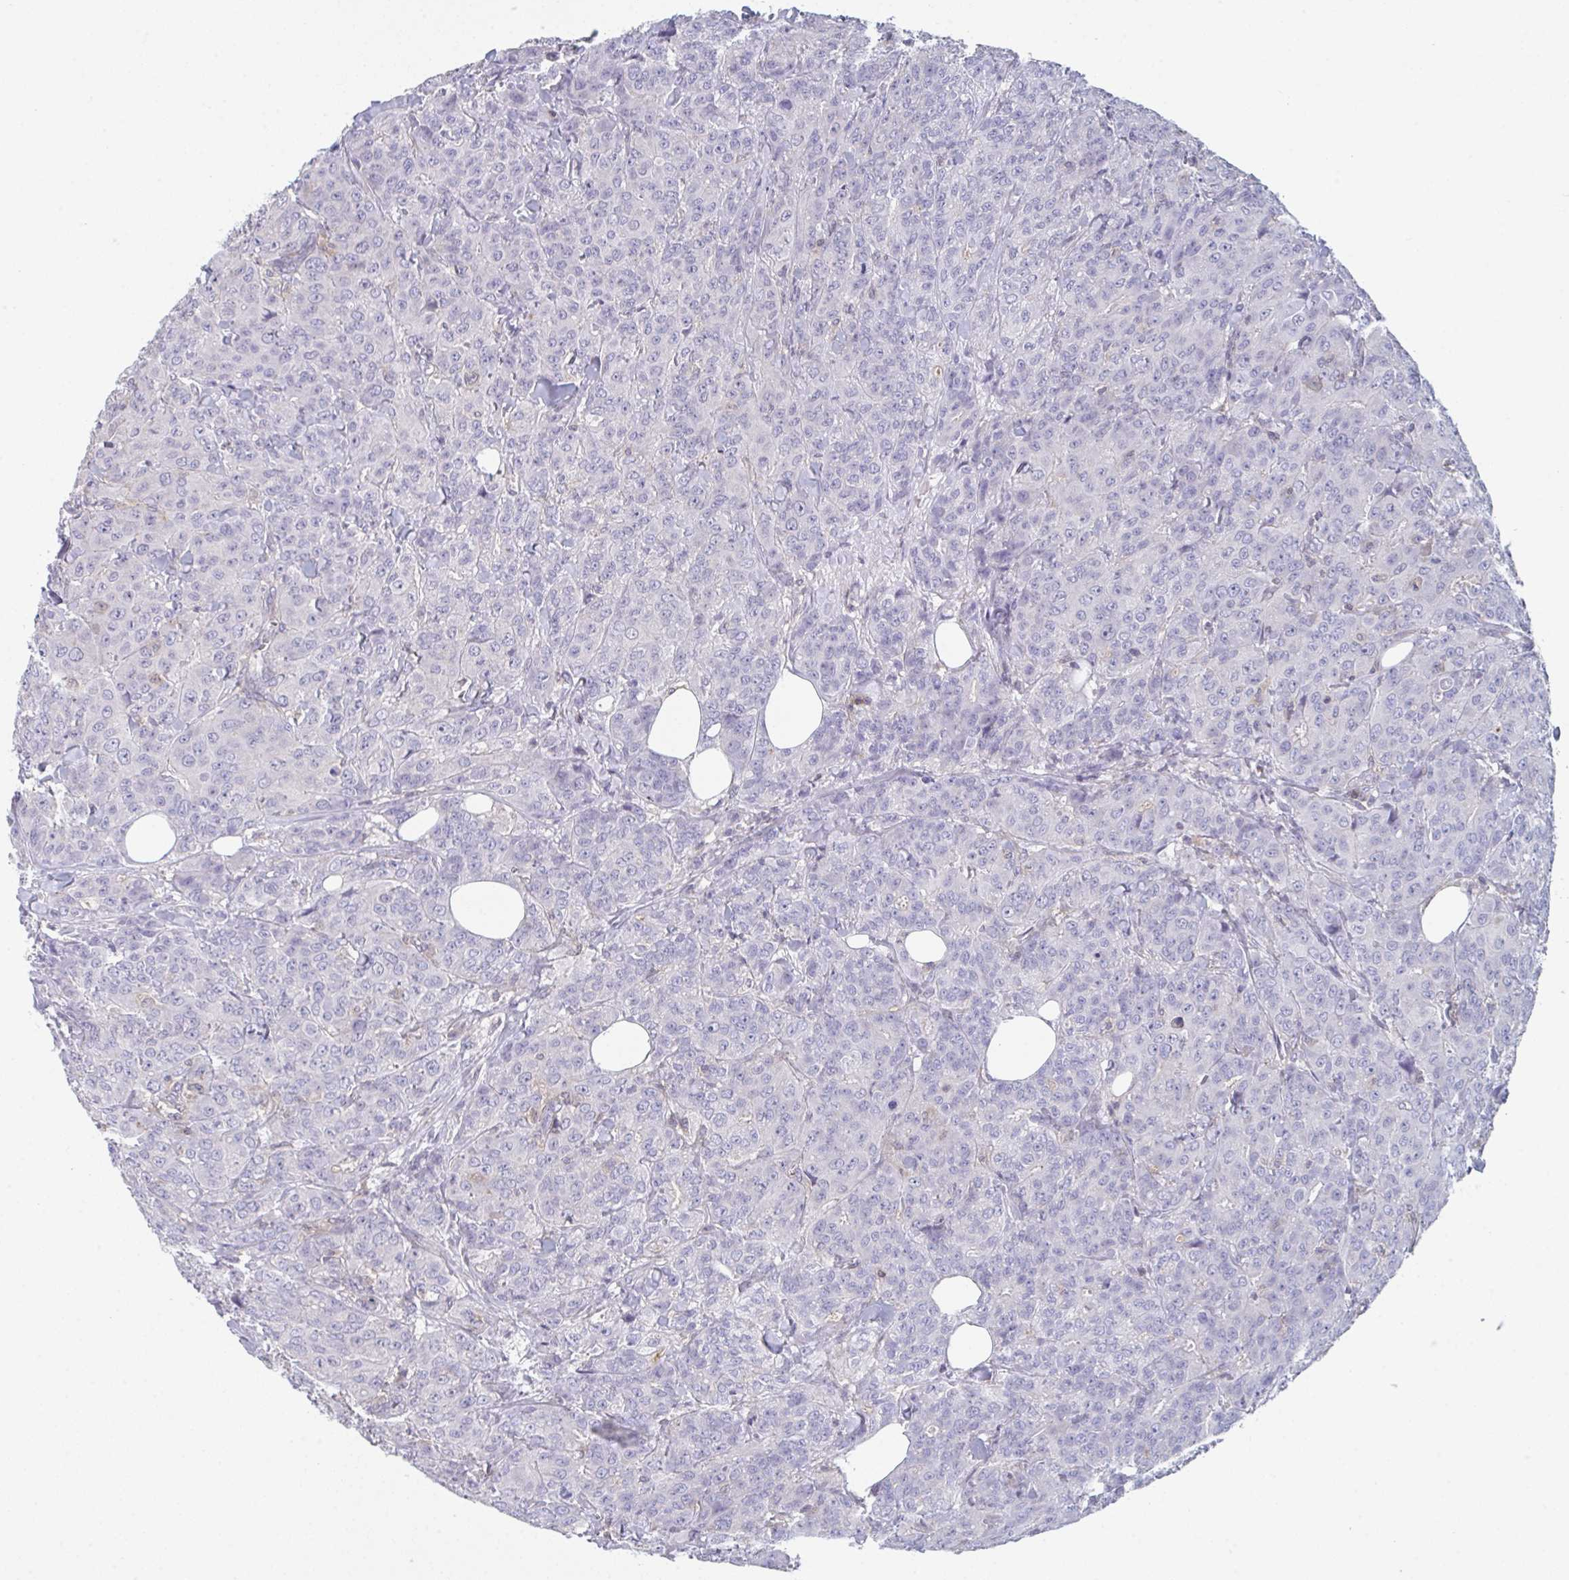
{"staining": {"intensity": "negative", "quantity": "none", "location": "none"}, "tissue": "breast cancer", "cell_type": "Tumor cells", "image_type": "cancer", "snomed": [{"axis": "morphology", "description": "Normal tissue, NOS"}, {"axis": "morphology", "description": "Duct carcinoma"}, {"axis": "topography", "description": "Breast"}], "caption": "A micrograph of human invasive ductal carcinoma (breast) is negative for staining in tumor cells.", "gene": "DISP2", "patient": {"sex": "female", "age": 43}}